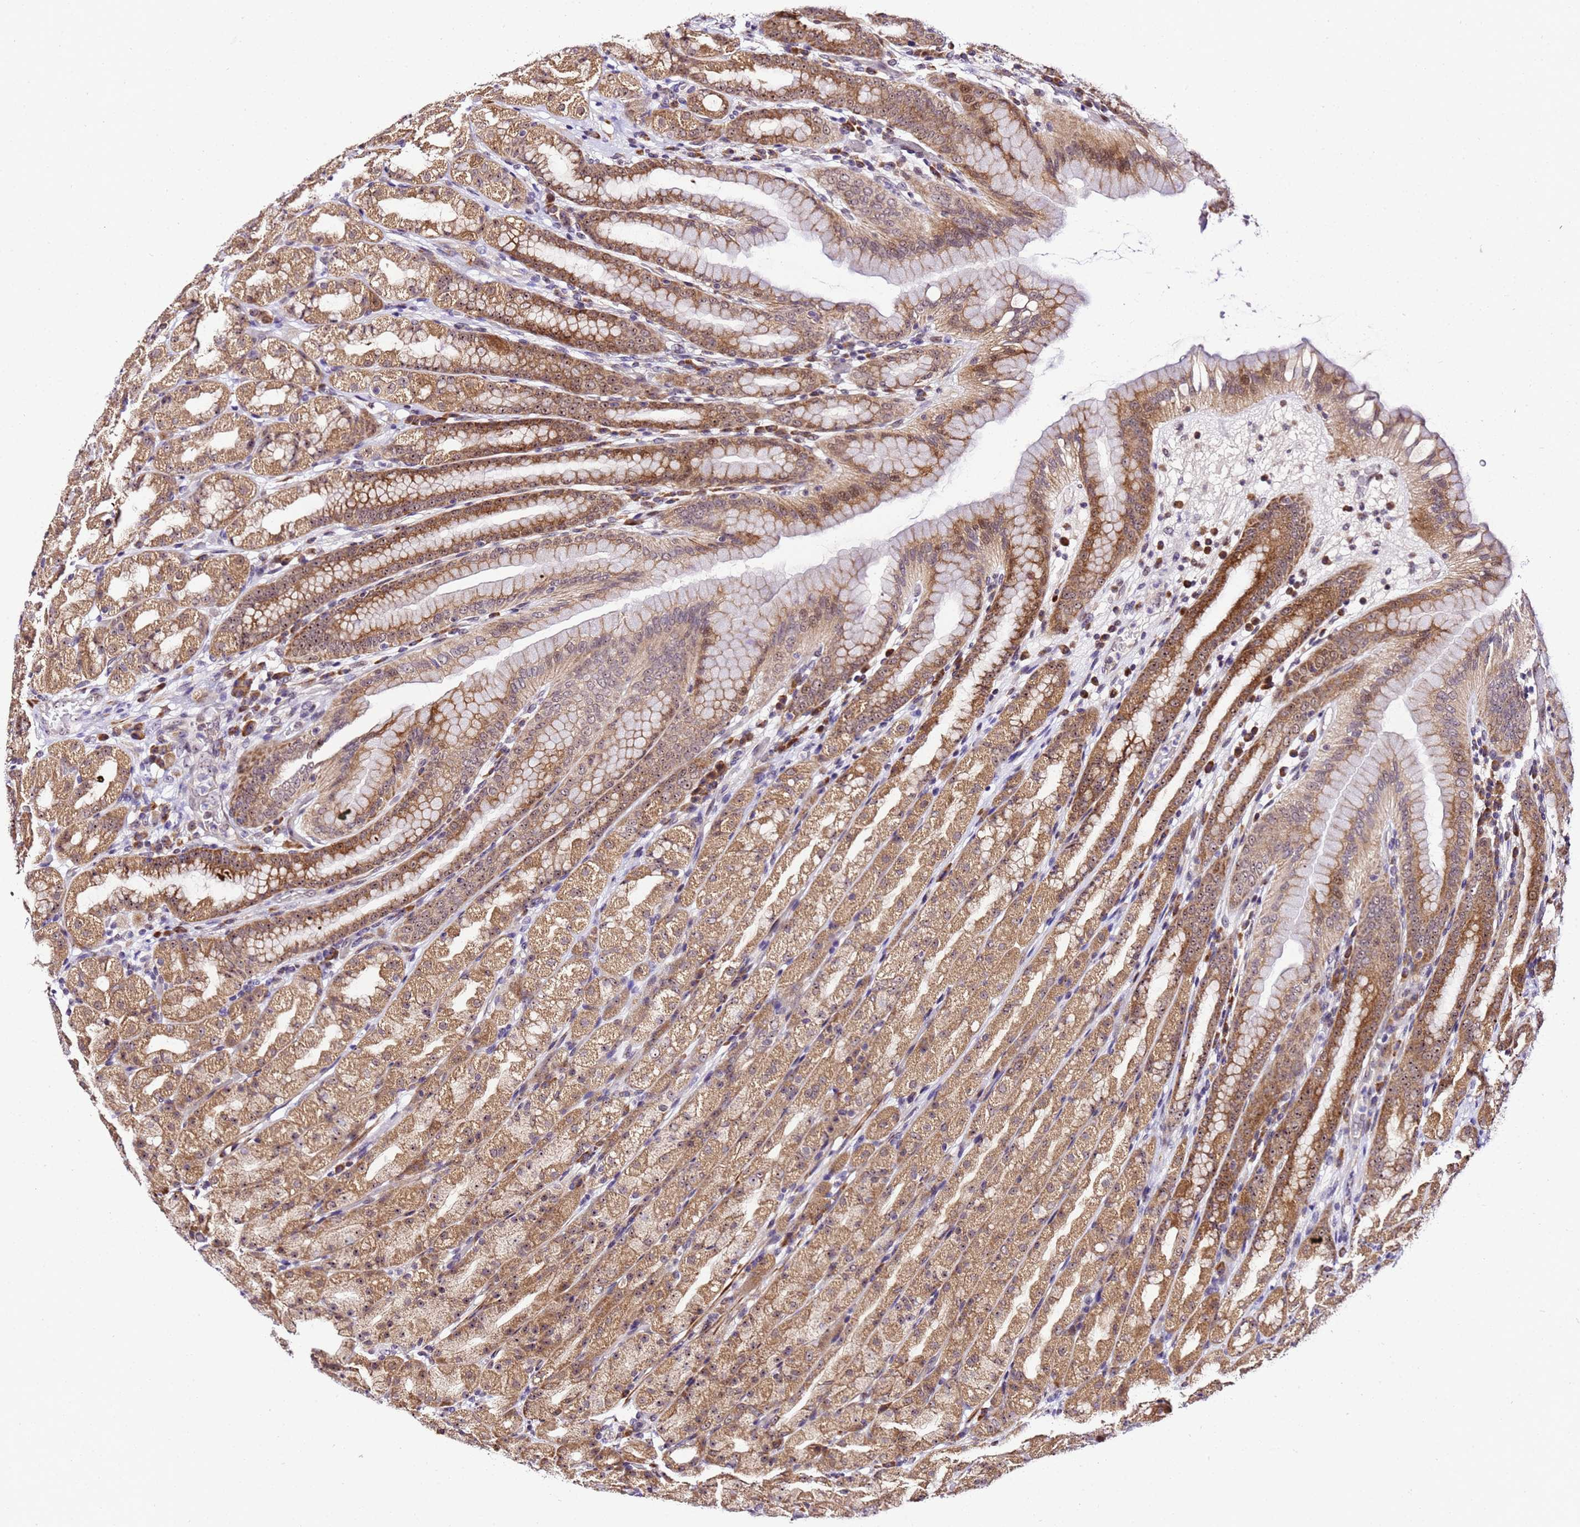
{"staining": {"intensity": "moderate", "quantity": ">75%", "location": "cytoplasmic/membranous,nuclear"}, "tissue": "stomach", "cell_type": "Glandular cells", "image_type": "normal", "snomed": [{"axis": "morphology", "description": "Normal tissue, NOS"}, {"axis": "topography", "description": "Stomach, upper"}], "caption": "An IHC image of unremarkable tissue is shown. Protein staining in brown shows moderate cytoplasmic/membranous,nuclear positivity in stomach within glandular cells. (Brightfield microscopy of DAB IHC at high magnification).", "gene": "SLX4IP", "patient": {"sex": "male", "age": 68}}